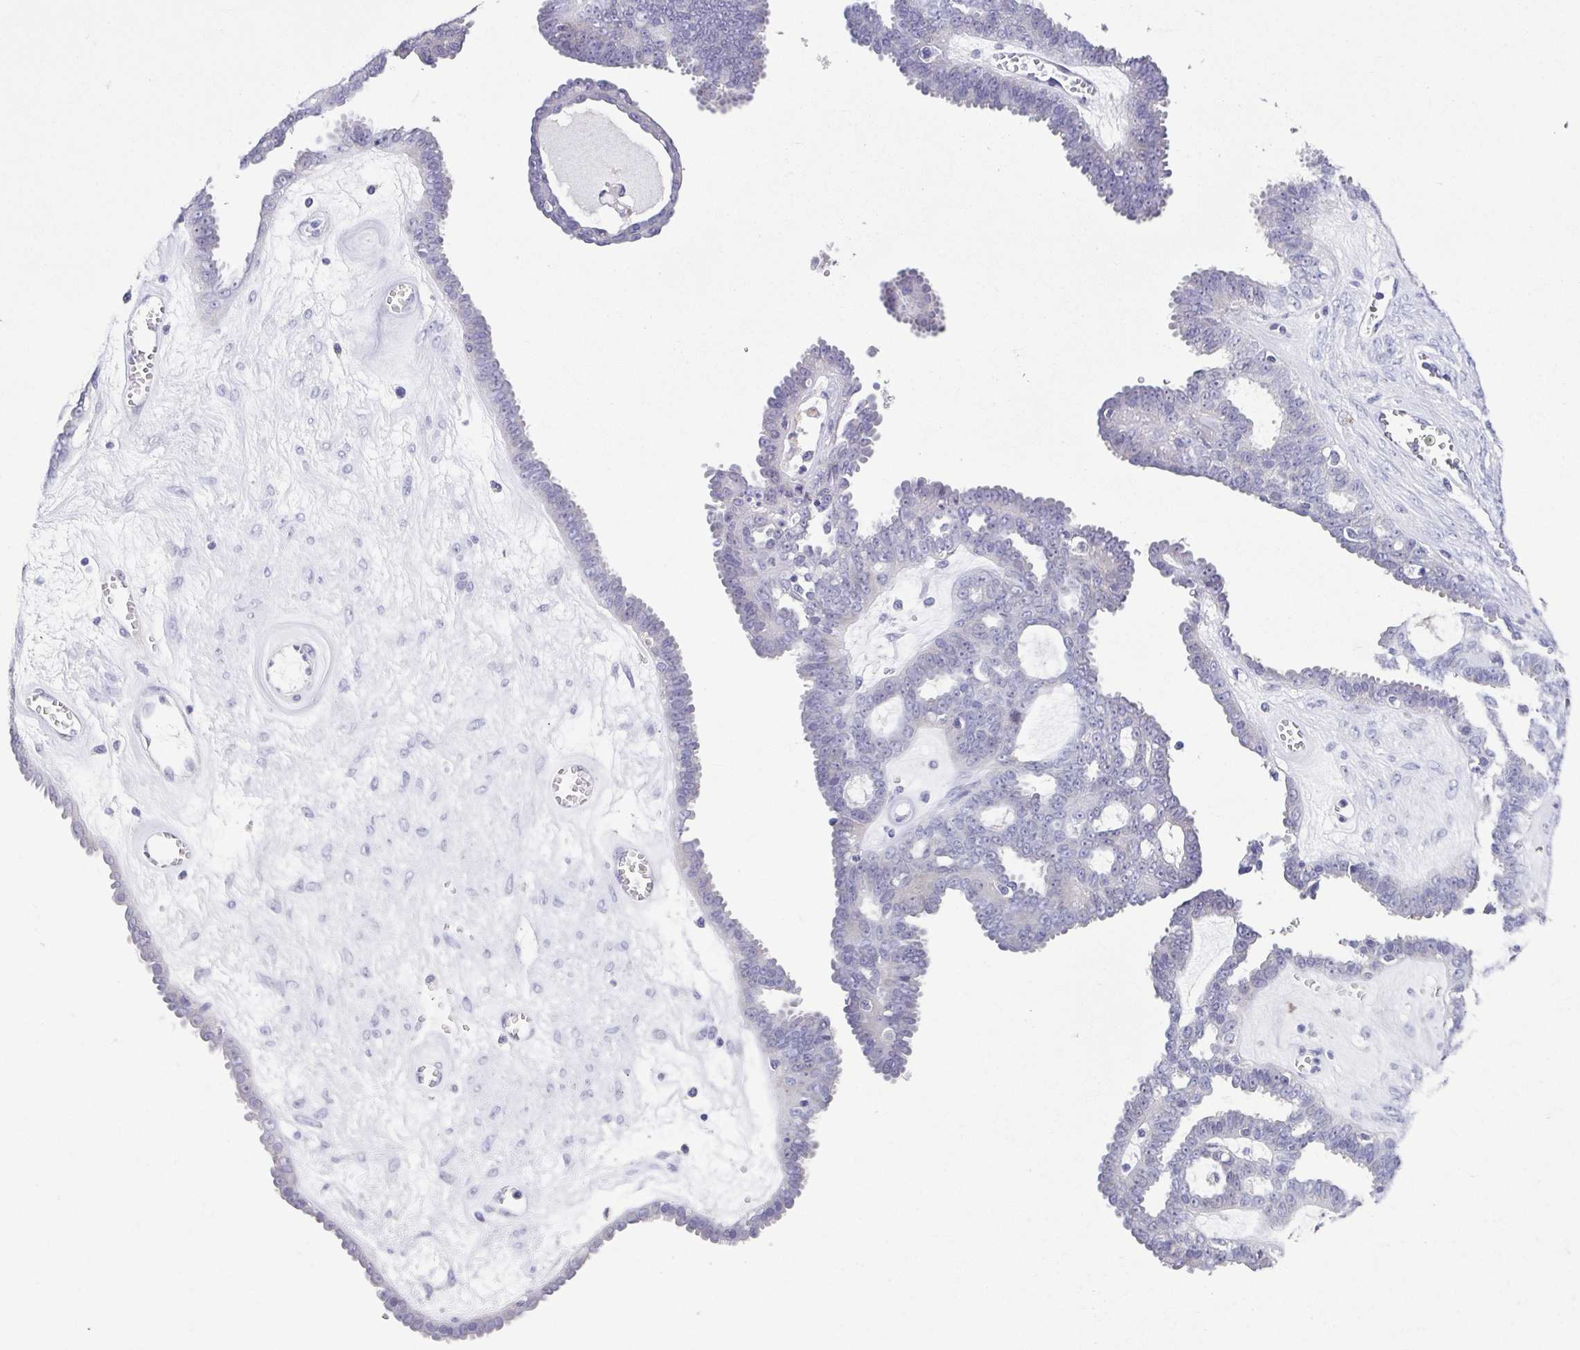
{"staining": {"intensity": "negative", "quantity": "none", "location": "none"}, "tissue": "ovarian cancer", "cell_type": "Tumor cells", "image_type": "cancer", "snomed": [{"axis": "morphology", "description": "Cystadenocarcinoma, serous, NOS"}, {"axis": "topography", "description": "Ovary"}], "caption": "Immunohistochemical staining of ovarian serous cystadenocarcinoma exhibits no significant staining in tumor cells.", "gene": "RDH11", "patient": {"sex": "female", "age": 71}}